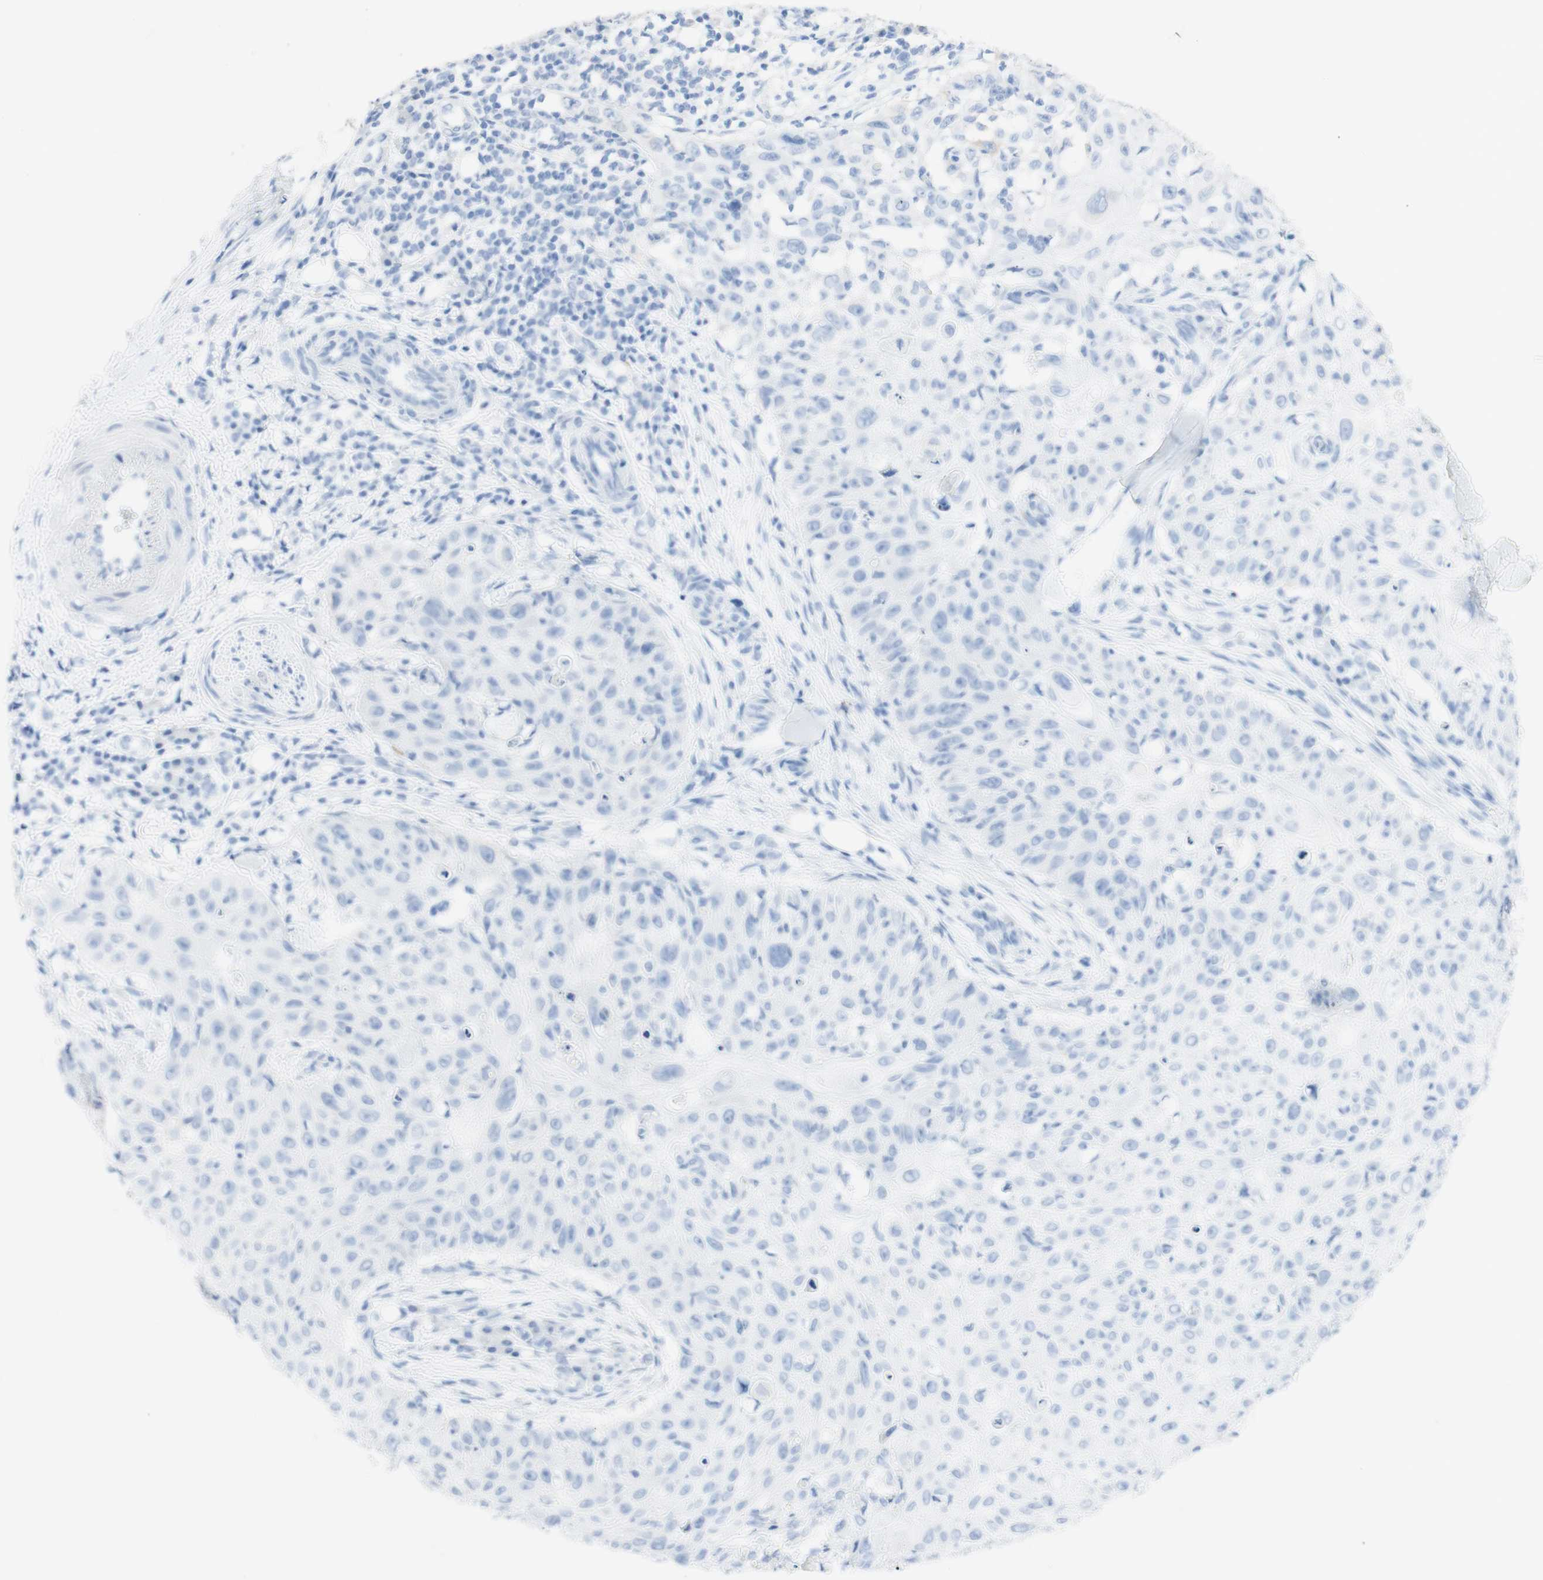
{"staining": {"intensity": "negative", "quantity": "none", "location": "none"}, "tissue": "skin cancer", "cell_type": "Tumor cells", "image_type": "cancer", "snomed": [{"axis": "morphology", "description": "Squamous cell carcinoma, NOS"}, {"axis": "topography", "description": "Skin"}], "caption": "This is an IHC photomicrograph of squamous cell carcinoma (skin). There is no expression in tumor cells.", "gene": "TPO", "patient": {"sex": "male", "age": 86}}